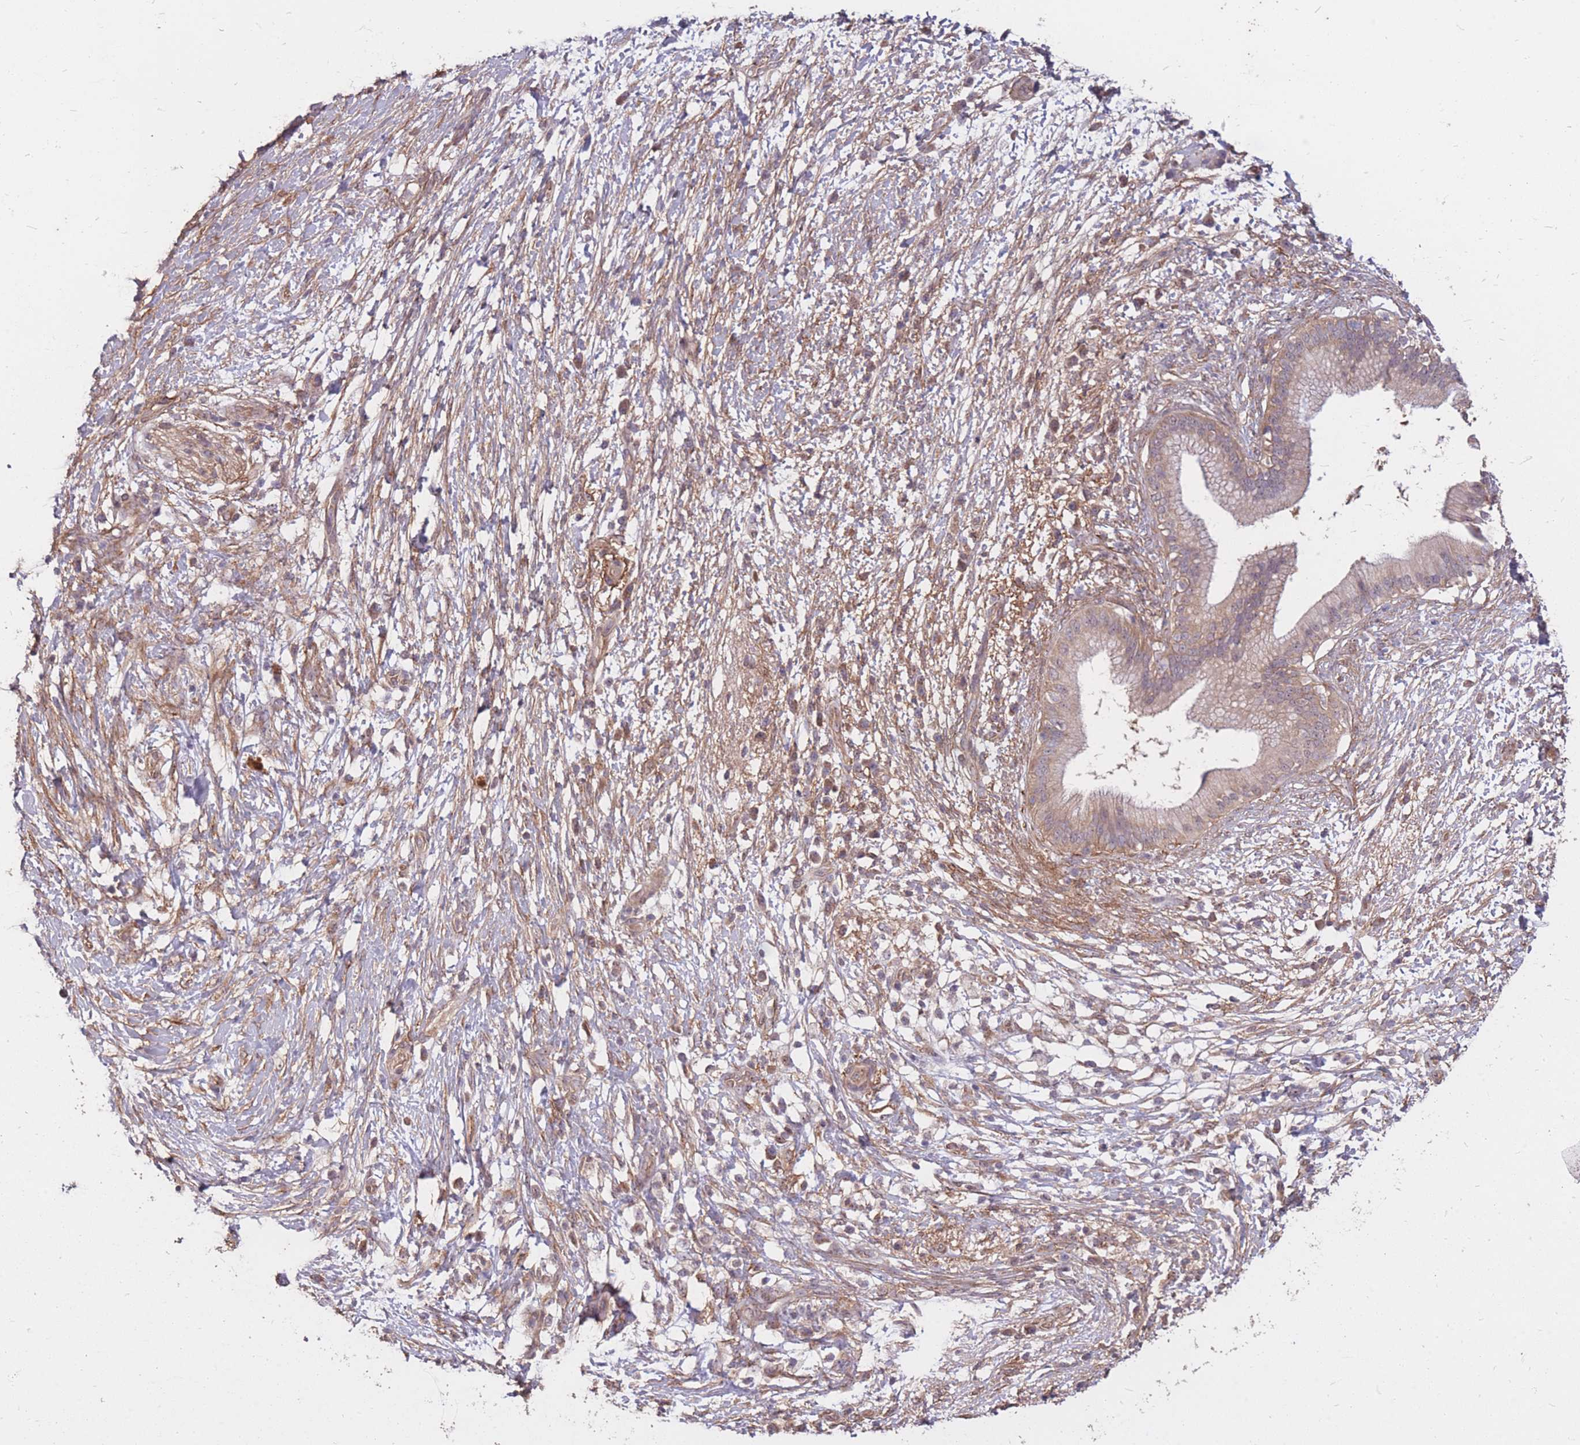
{"staining": {"intensity": "weak", "quantity": "25%-75%", "location": "cytoplasmic/membranous"}, "tissue": "pancreatic cancer", "cell_type": "Tumor cells", "image_type": "cancer", "snomed": [{"axis": "morphology", "description": "Adenocarcinoma, NOS"}, {"axis": "topography", "description": "Pancreas"}], "caption": "Protein positivity by immunohistochemistry (IHC) exhibits weak cytoplasmic/membranous staining in about 25%-75% of tumor cells in adenocarcinoma (pancreatic).", "gene": "DYNC1LI2", "patient": {"sex": "female", "age": 72}}